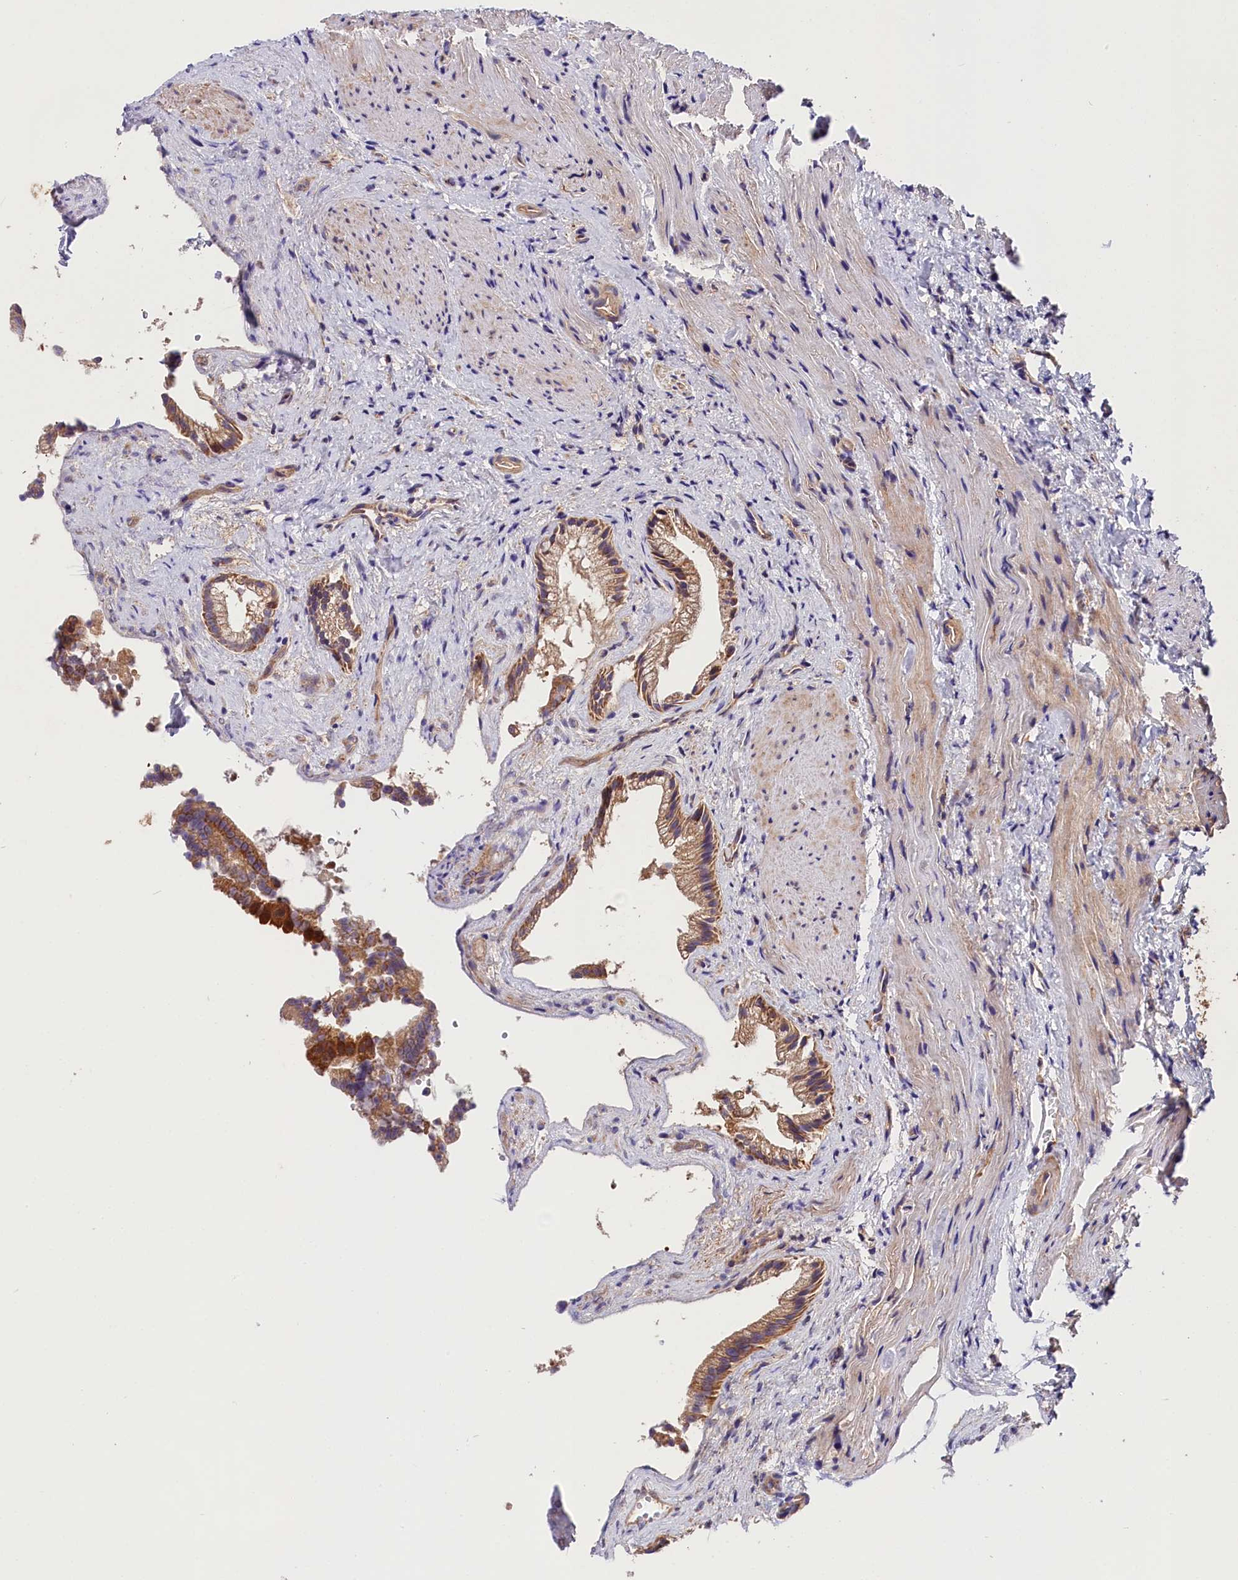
{"staining": {"intensity": "moderate", "quantity": ">75%", "location": "cytoplasmic/membranous"}, "tissue": "gallbladder", "cell_type": "Glandular cells", "image_type": "normal", "snomed": [{"axis": "morphology", "description": "Normal tissue, NOS"}, {"axis": "morphology", "description": "Inflammation, NOS"}, {"axis": "topography", "description": "Gallbladder"}], "caption": "A brown stain highlights moderate cytoplasmic/membranous expression of a protein in glandular cells of unremarkable gallbladder.", "gene": "SPG11", "patient": {"sex": "male", "age": 51}}